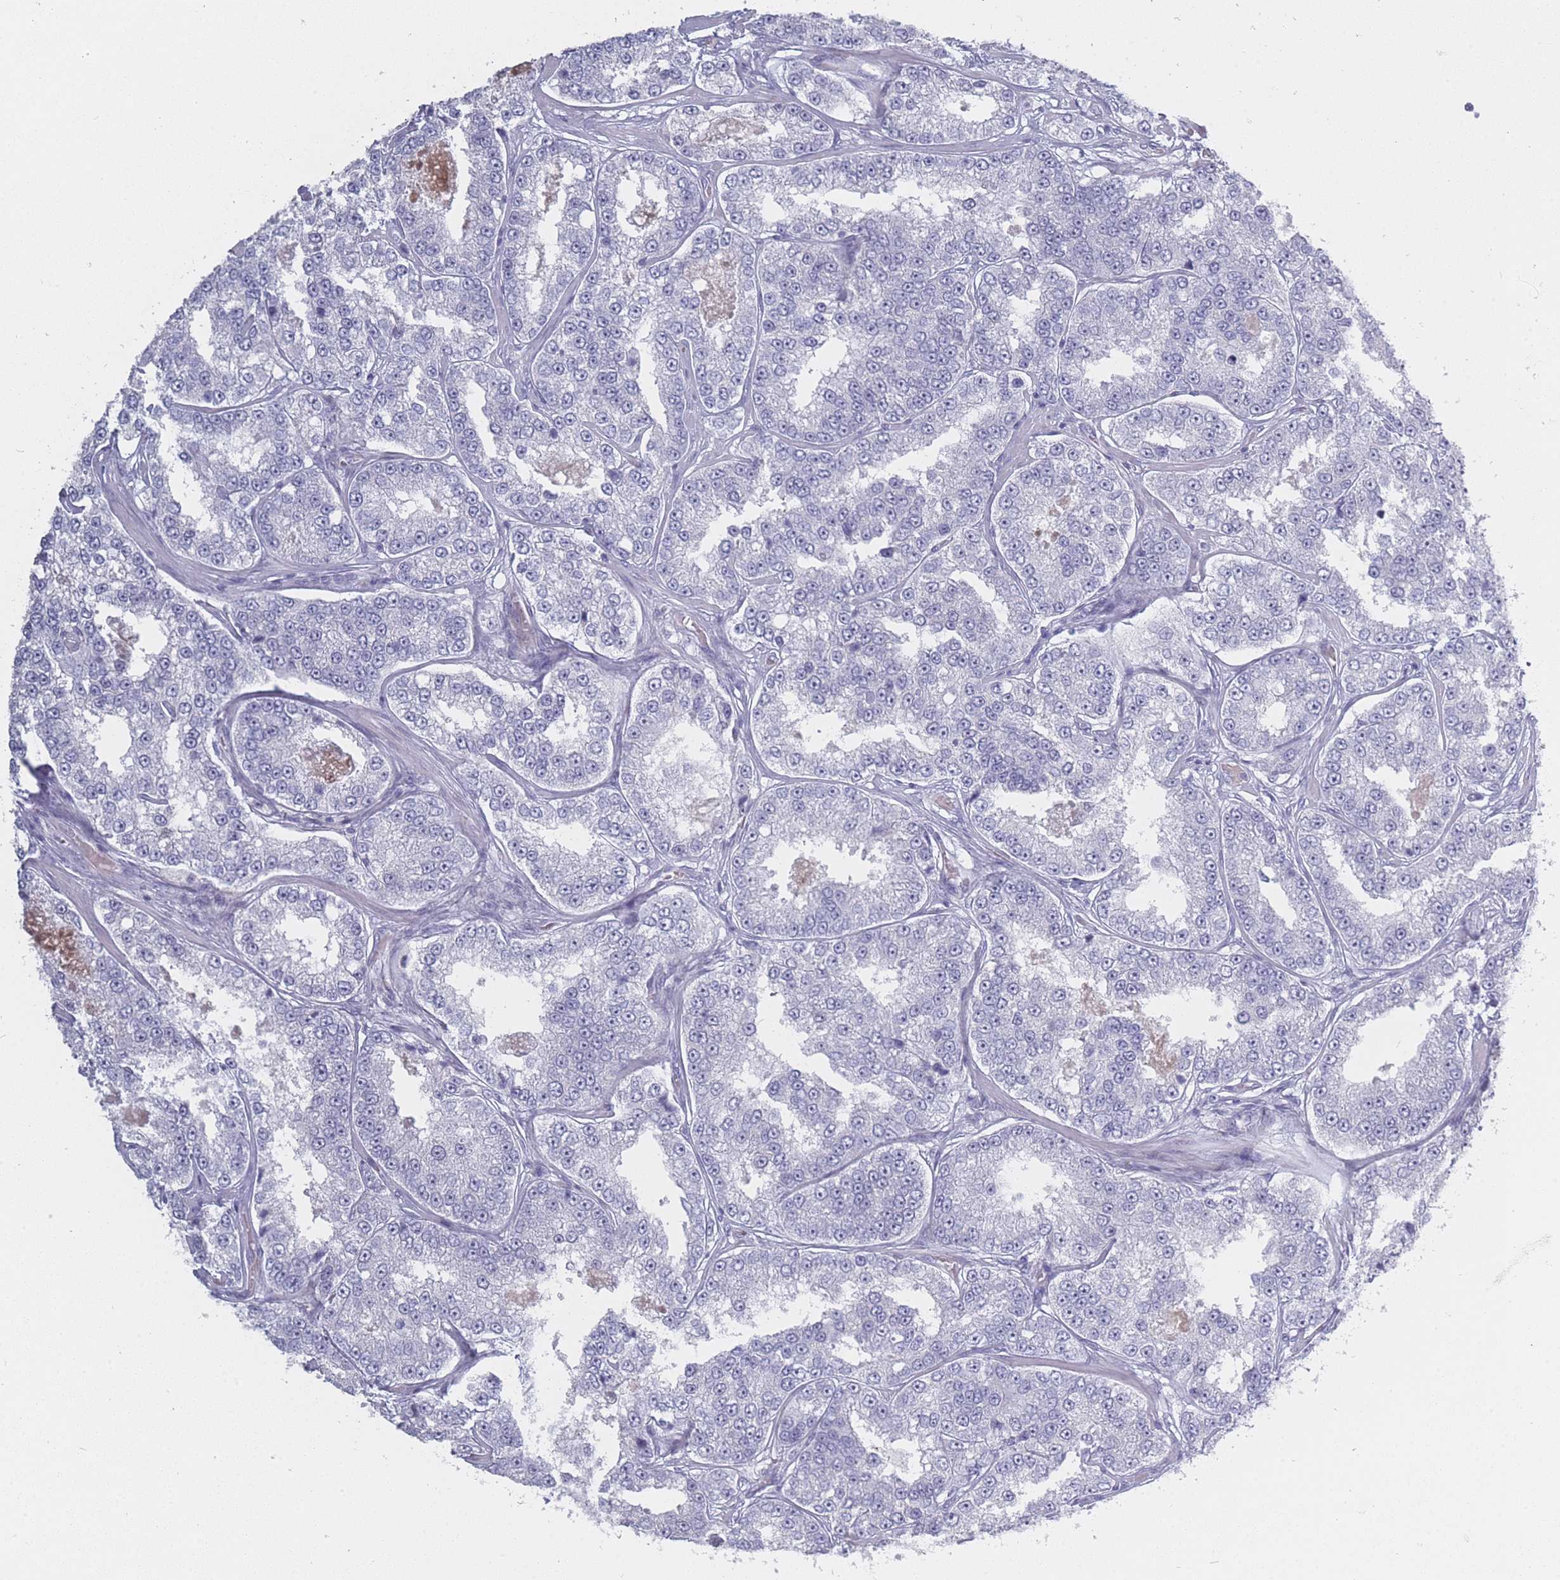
{"staining": {"intensity": "negative", "quantity": "none", "location": "none"}, "tissue": "prostate cancer", "cell_type": "Tumor cells", "image_type": "cancer", "snomed": [{"axis": "morphology", "description": "Normal tissue, NOS"}, {"axis": "morphology", "description": "Adenocarcinoma, High grade"}, {"axis": "topography", "description": "Prostate"}], "caption": "Immunohistochemistry photomicrograph of prostate cancer stained for a protein (brown), which displays no expression in tumor cells.", "gene": "ROS1", "patient": {"sex": "male", "age": 83}}